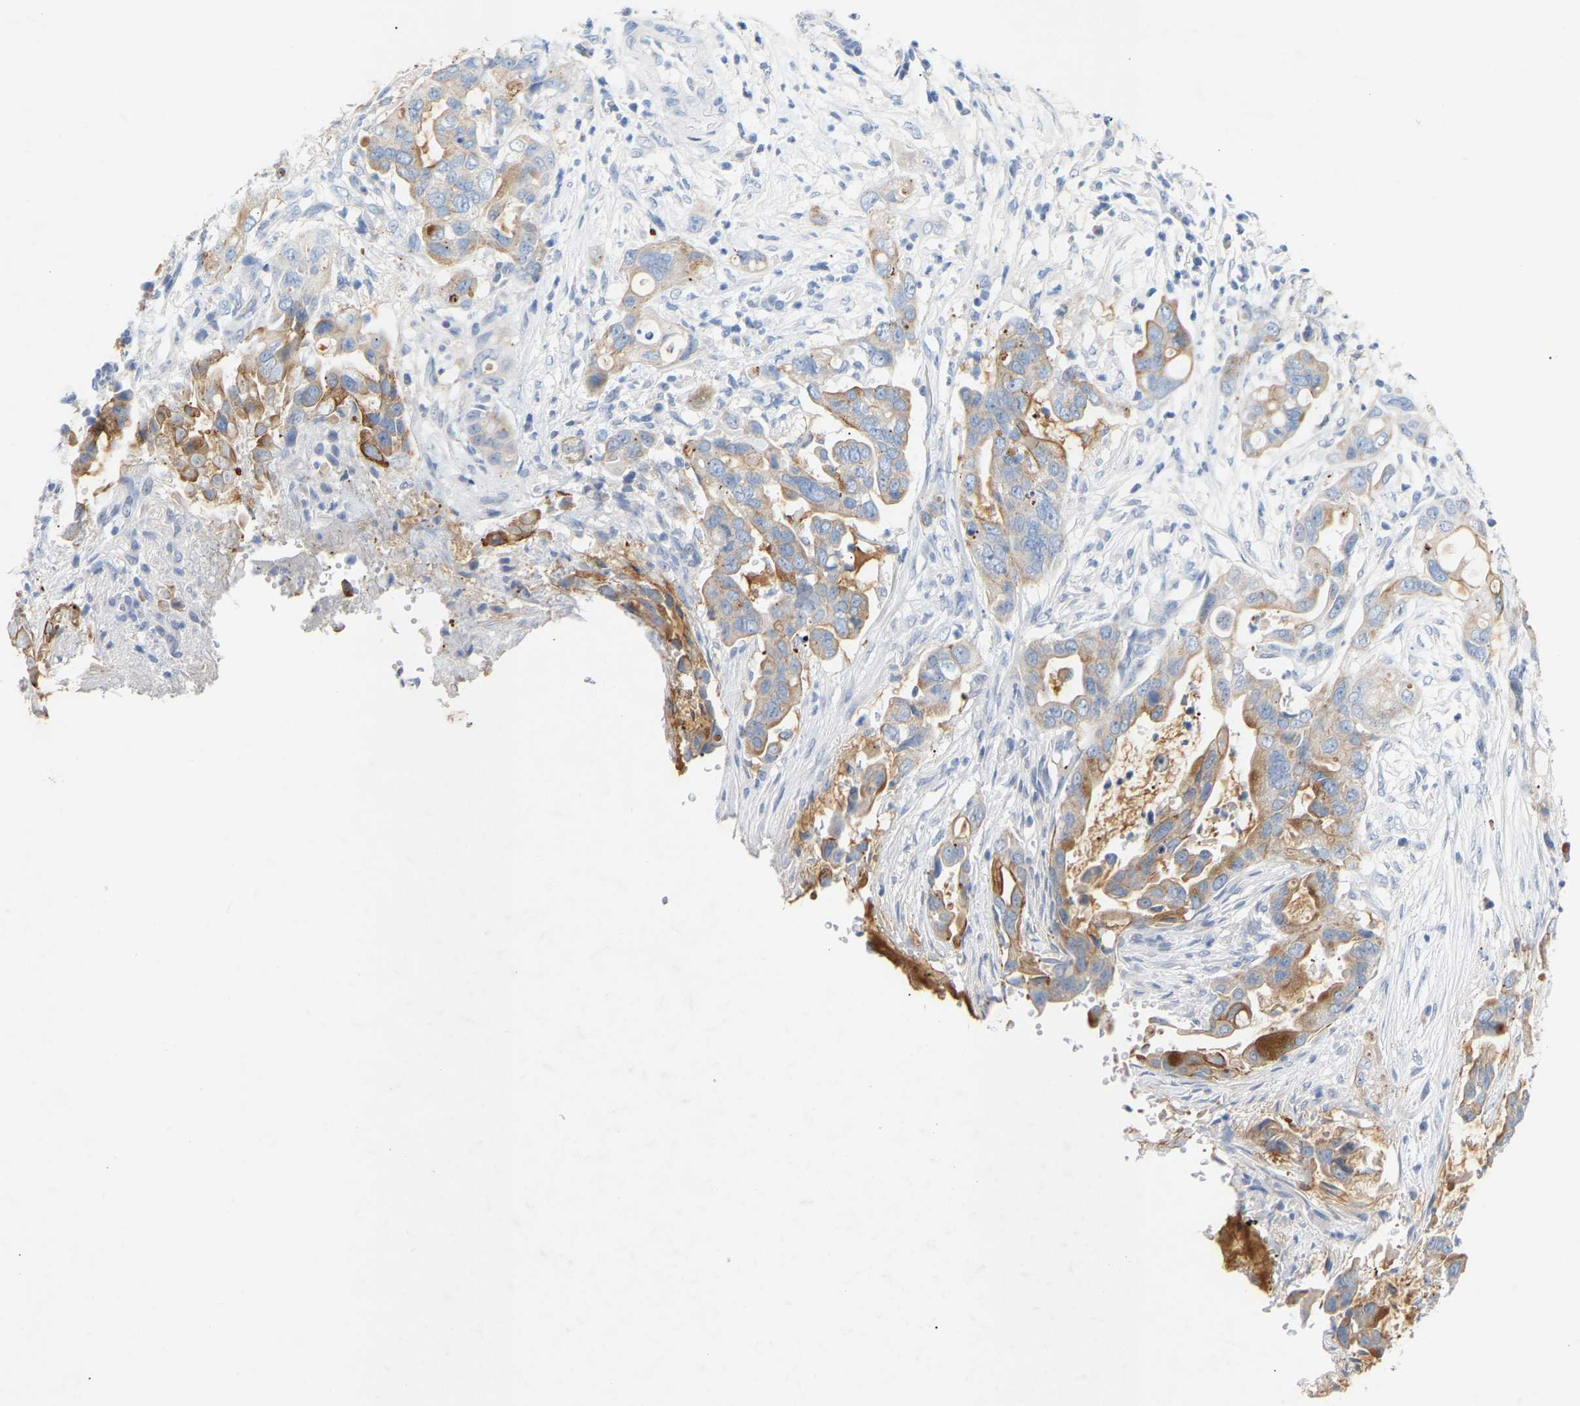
{"staining": {"intensity": "moderate", "quantity": ">75%", "location": "cytoplasmic/membranous"}, "tissue": "pancreatic cancer", "cell_type": "Tumor cells", "image_type": "cancer", "snomed": [{"axis": "morphology", "description": "Adenocarcinoma, NOS"}, {"axis": "topography", "description": "Pancreas"}], "caption": "Immunohistochemical staining of pancreatic cancer (adenocarcinoma) exhibits medium levels of moderate cytoplasmic/membranous expression in approximately >75% of tumor cells.", "gene": "PEX1", "patient": {"sex": "female", "age": 70}}